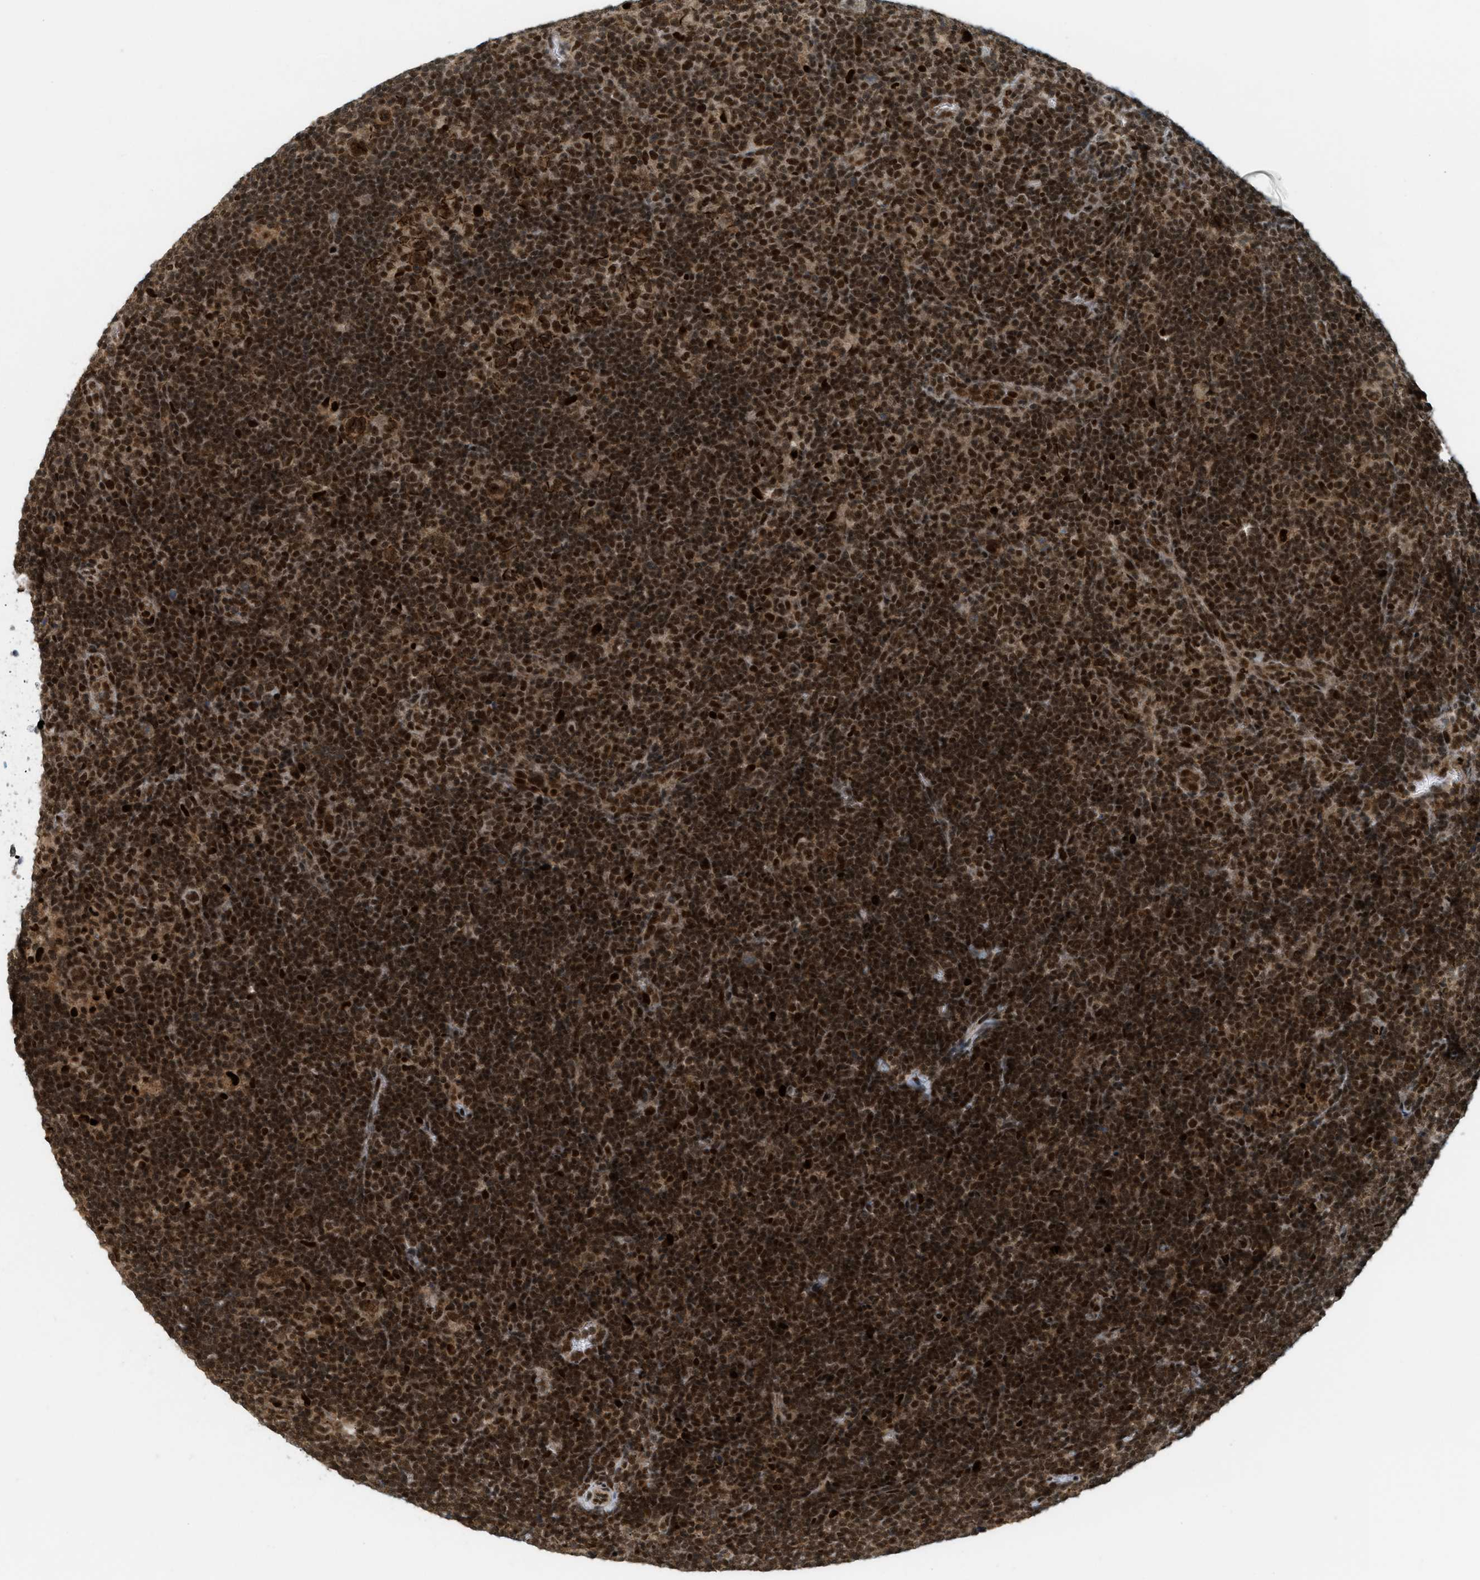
{"staining": {"intensity": "strong", "quantity": ">75%", "location": "cytoplasmic/membranous,nuclear"}, "tissue": "lymphoma", "cell_type": "Tumor cells", "image_type": "cancer", "snomed": [{"axis": "morphology", "description": "Hodgkin's disease, NOS"}, {"axis": "topography", "description": "Lymph node"}], "caption": "Human lymphoma stained for a protein (brown) shows strong cytoplasmic/membranous and nuclear positive staining in about >75% of tumor cells.", "gene": "TLK1", "patient": {"sex": "female", "age": 57}}